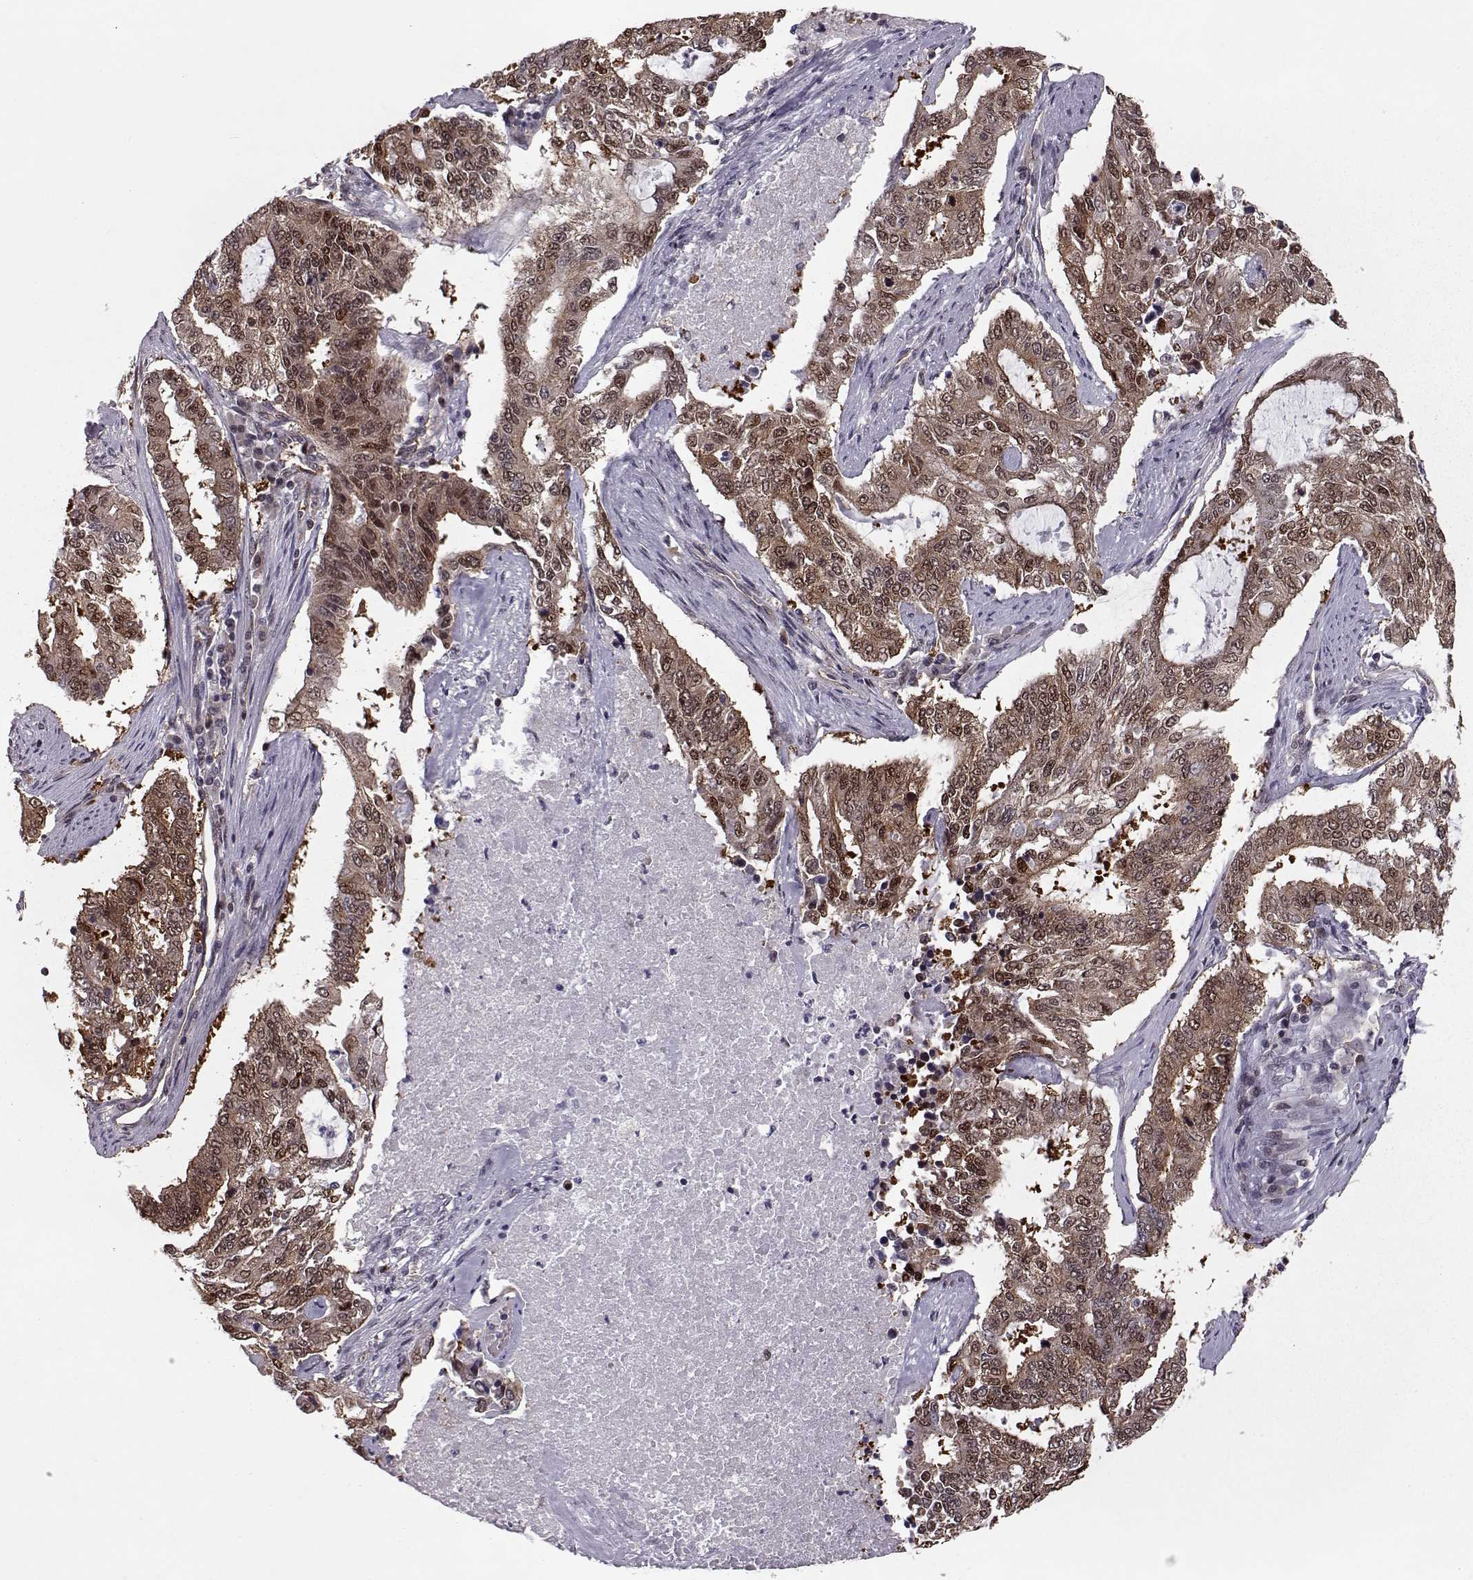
{"staining": {"intensity": "moderate", "quantity": ">75%", "location": "cytoplasmic/membranous,nuclear"}, "tissue": "endometrial cancer", "cell_type": "Tumor cells", "image_type": "cancer", "snomed": [{"axis": "morphology", "description": "Adenocarcinoma, NOS"}, {"axis": "topography", "description": "Uterus"}], "caption": "High-magnification brightfield microscopy of endometrial cancer stained with DAB (brown) and counterstained with hematoxylin (blue). tumor cells exhibit moderate cytoplasmic/membranous and nuclear expression is seen in approximately>75% of cells.", "gene": "RANBP1", "patient": {"sex": "female", "age": 59}}